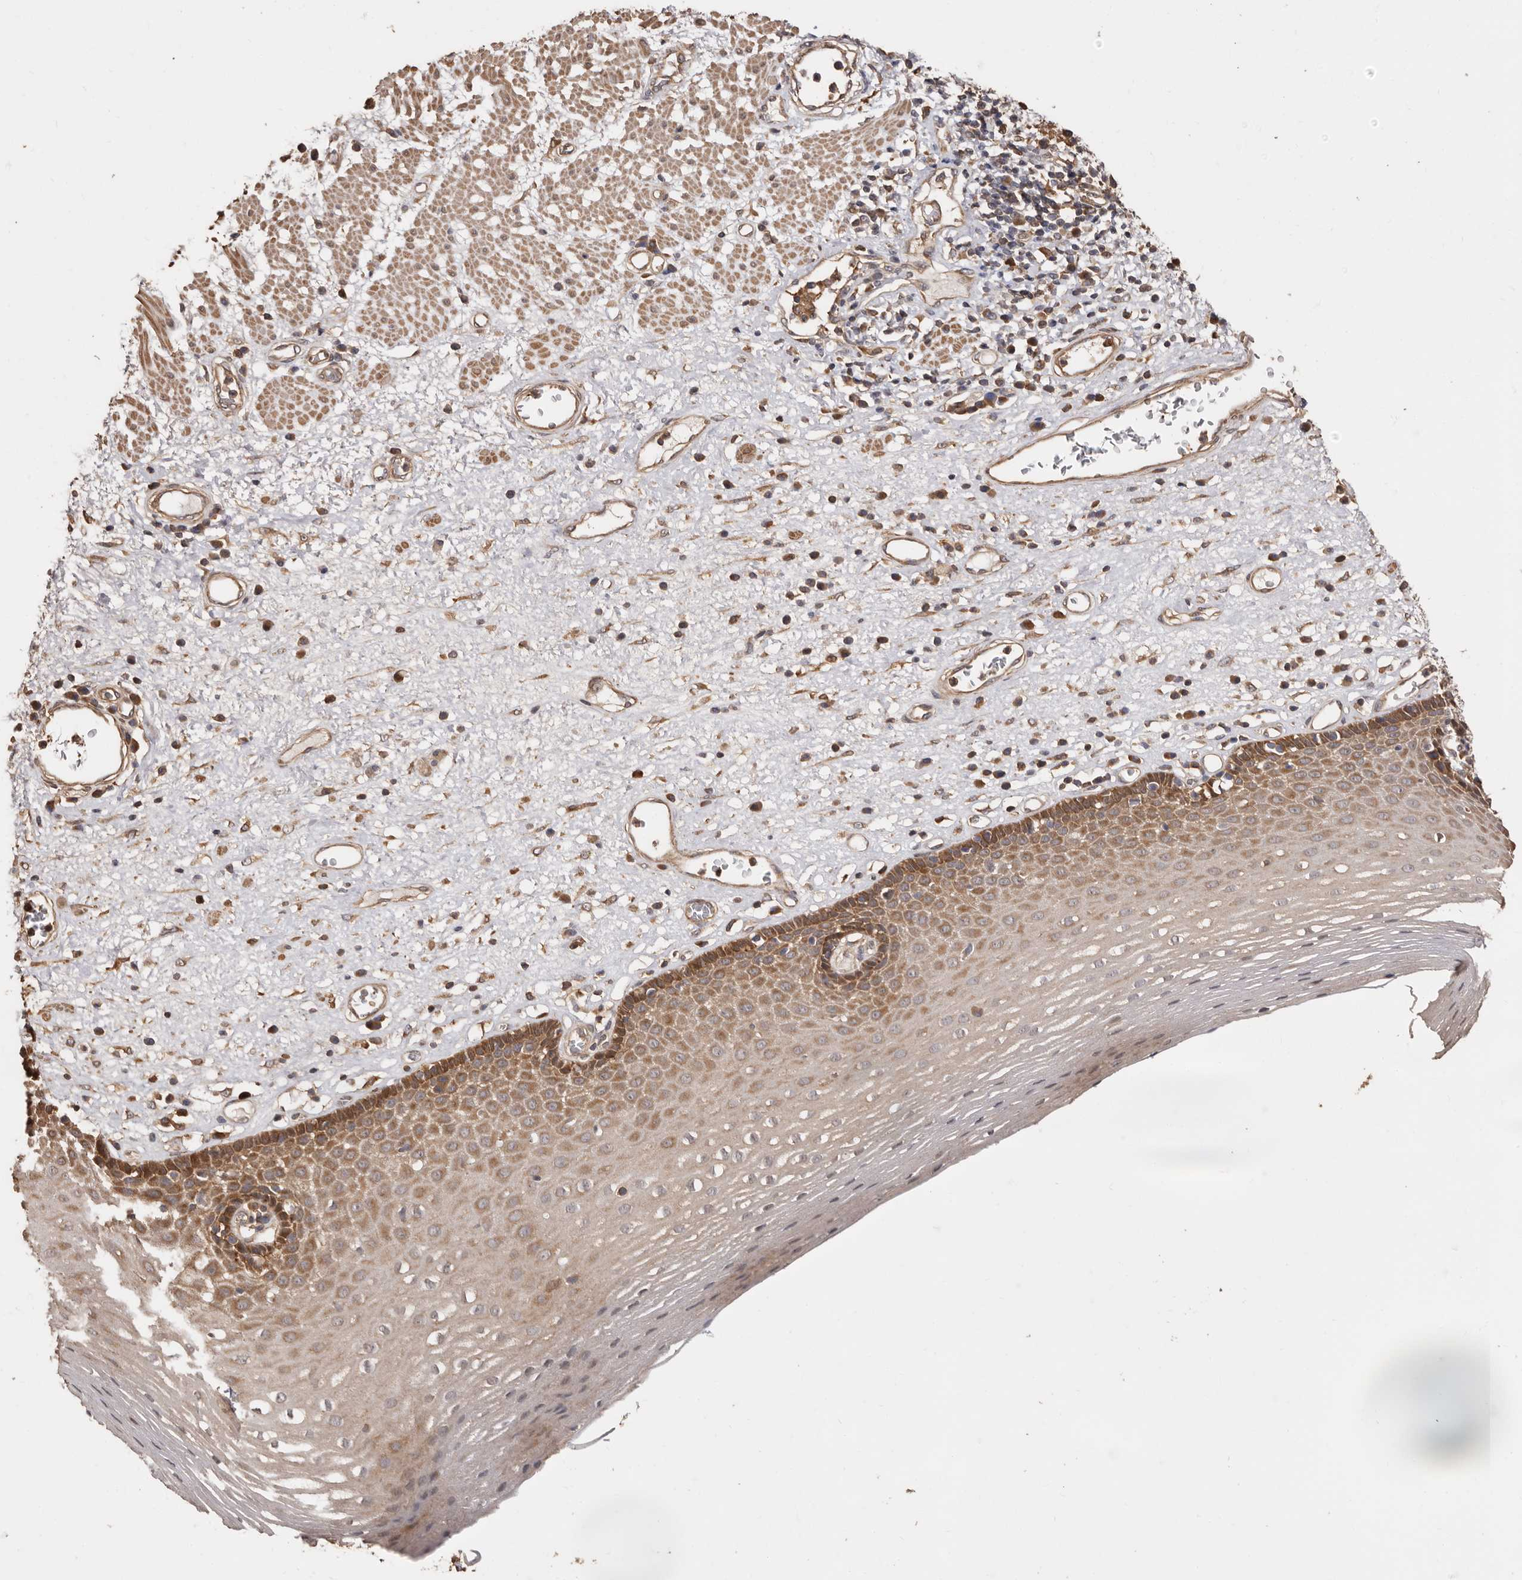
{"staining": {"intensity": "moderate", "quantity": ">75%", "location": "cytoplasmic/membranous"}, "tissue": "esophagus", "cell_type": "Squamous epithelial cells", "image_type": "normal", "snomed": [{"axis": "morphology", "description": "Normal tissue, NOS"}, {"axis": "morphology", "description": "Adenocarcinoma, NOS"}, {"axis": "topography", "description": "Esophagus"}], "caption": "A photomicrograph of human esophagus stained for a protein shows moderate cytoplasmic/membranous brown staining in squamous epithelial cells. (Brightfield microscopy of DAB IHC at high magnification).", "gene": "COQ8B", "patient": {"sex": "male", "age": 62}}